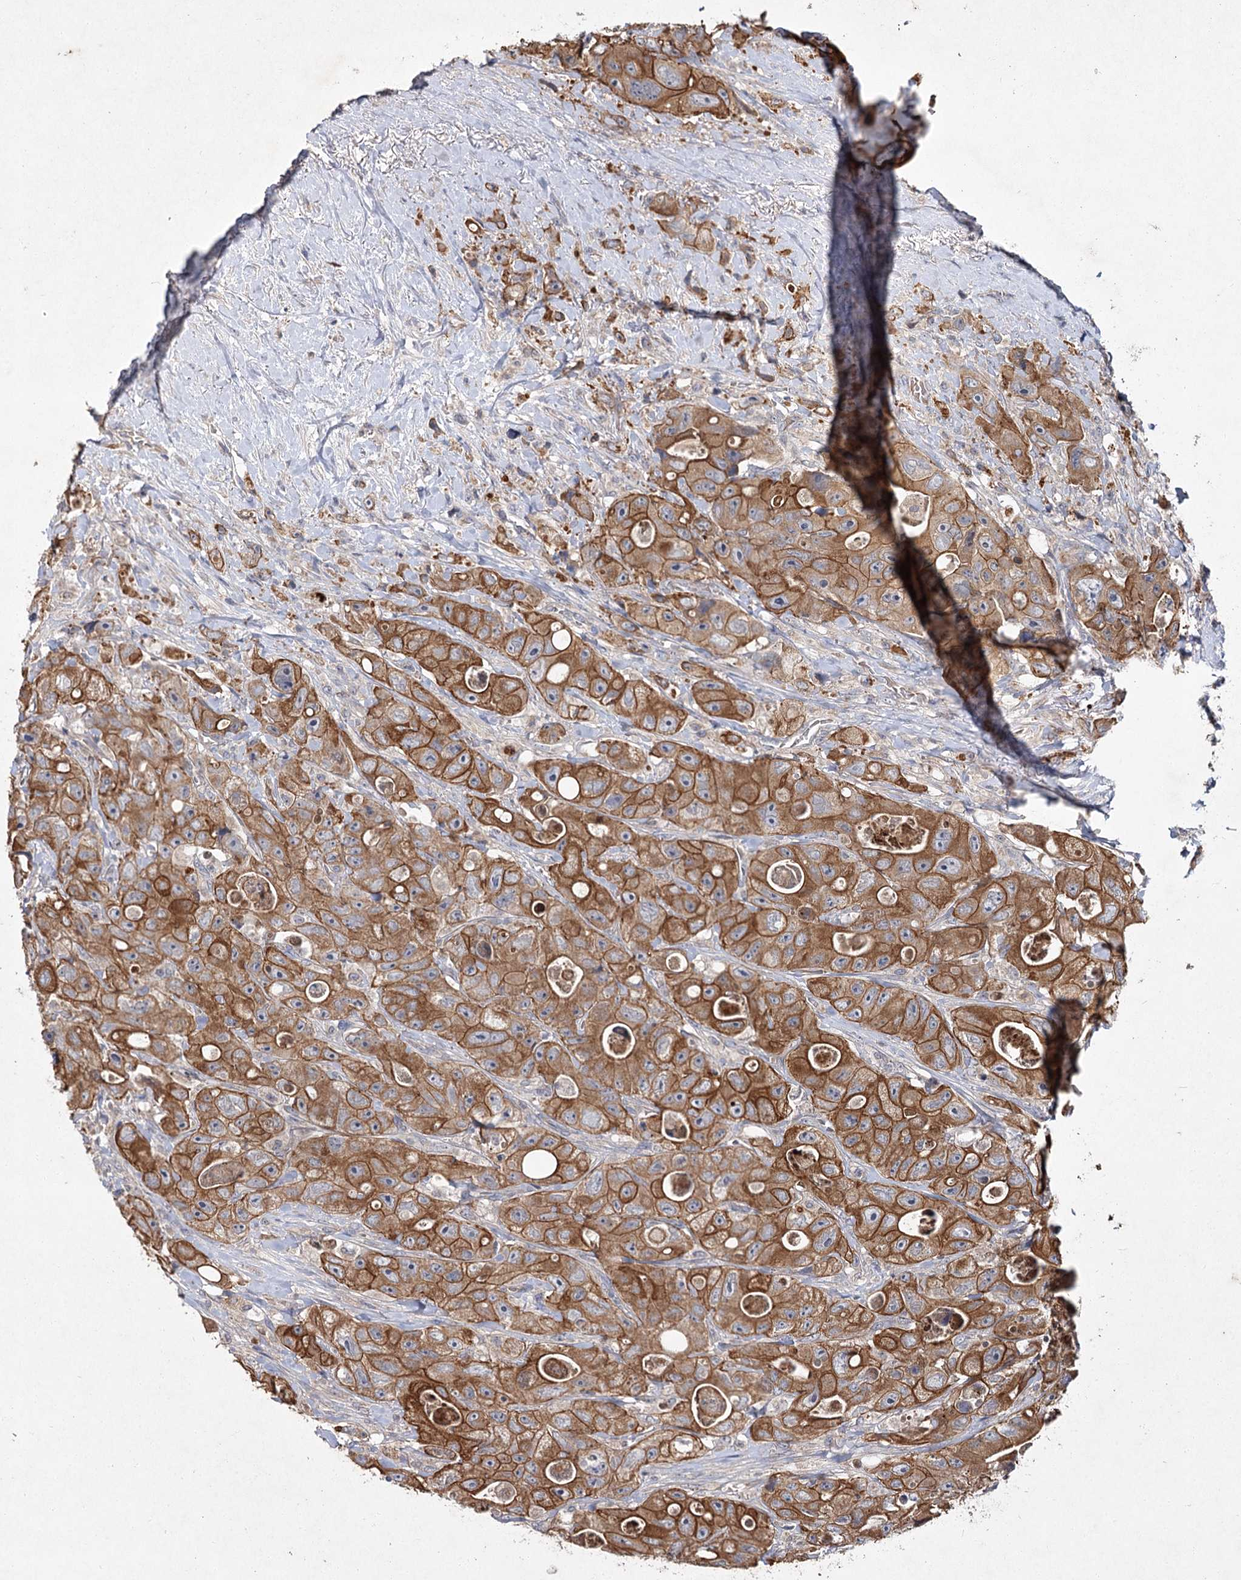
{"staining": {"intensity": "moderate", "quantity": ">75%", "location": "cytoplasmic/membranous"}, "tissue": "colorectal cancer", "cell_type": "Tumor cells", "image_type": "cancer", "snomed": [{"axis": "morphology", "description": "Adenocarcinoma, NOS"}, {"axis": "topography", "description": "Colon"}], "caption": "Immunohistochemistry photomicrograph of colorectal cancer stained for a protein (brown), which exhibits medium levels of moderate cytoplasmic/membranous positivity in approximately >75% of tumor cells.", "gene": "MFN1", "patient": {"sex": "female", "age": 46}}